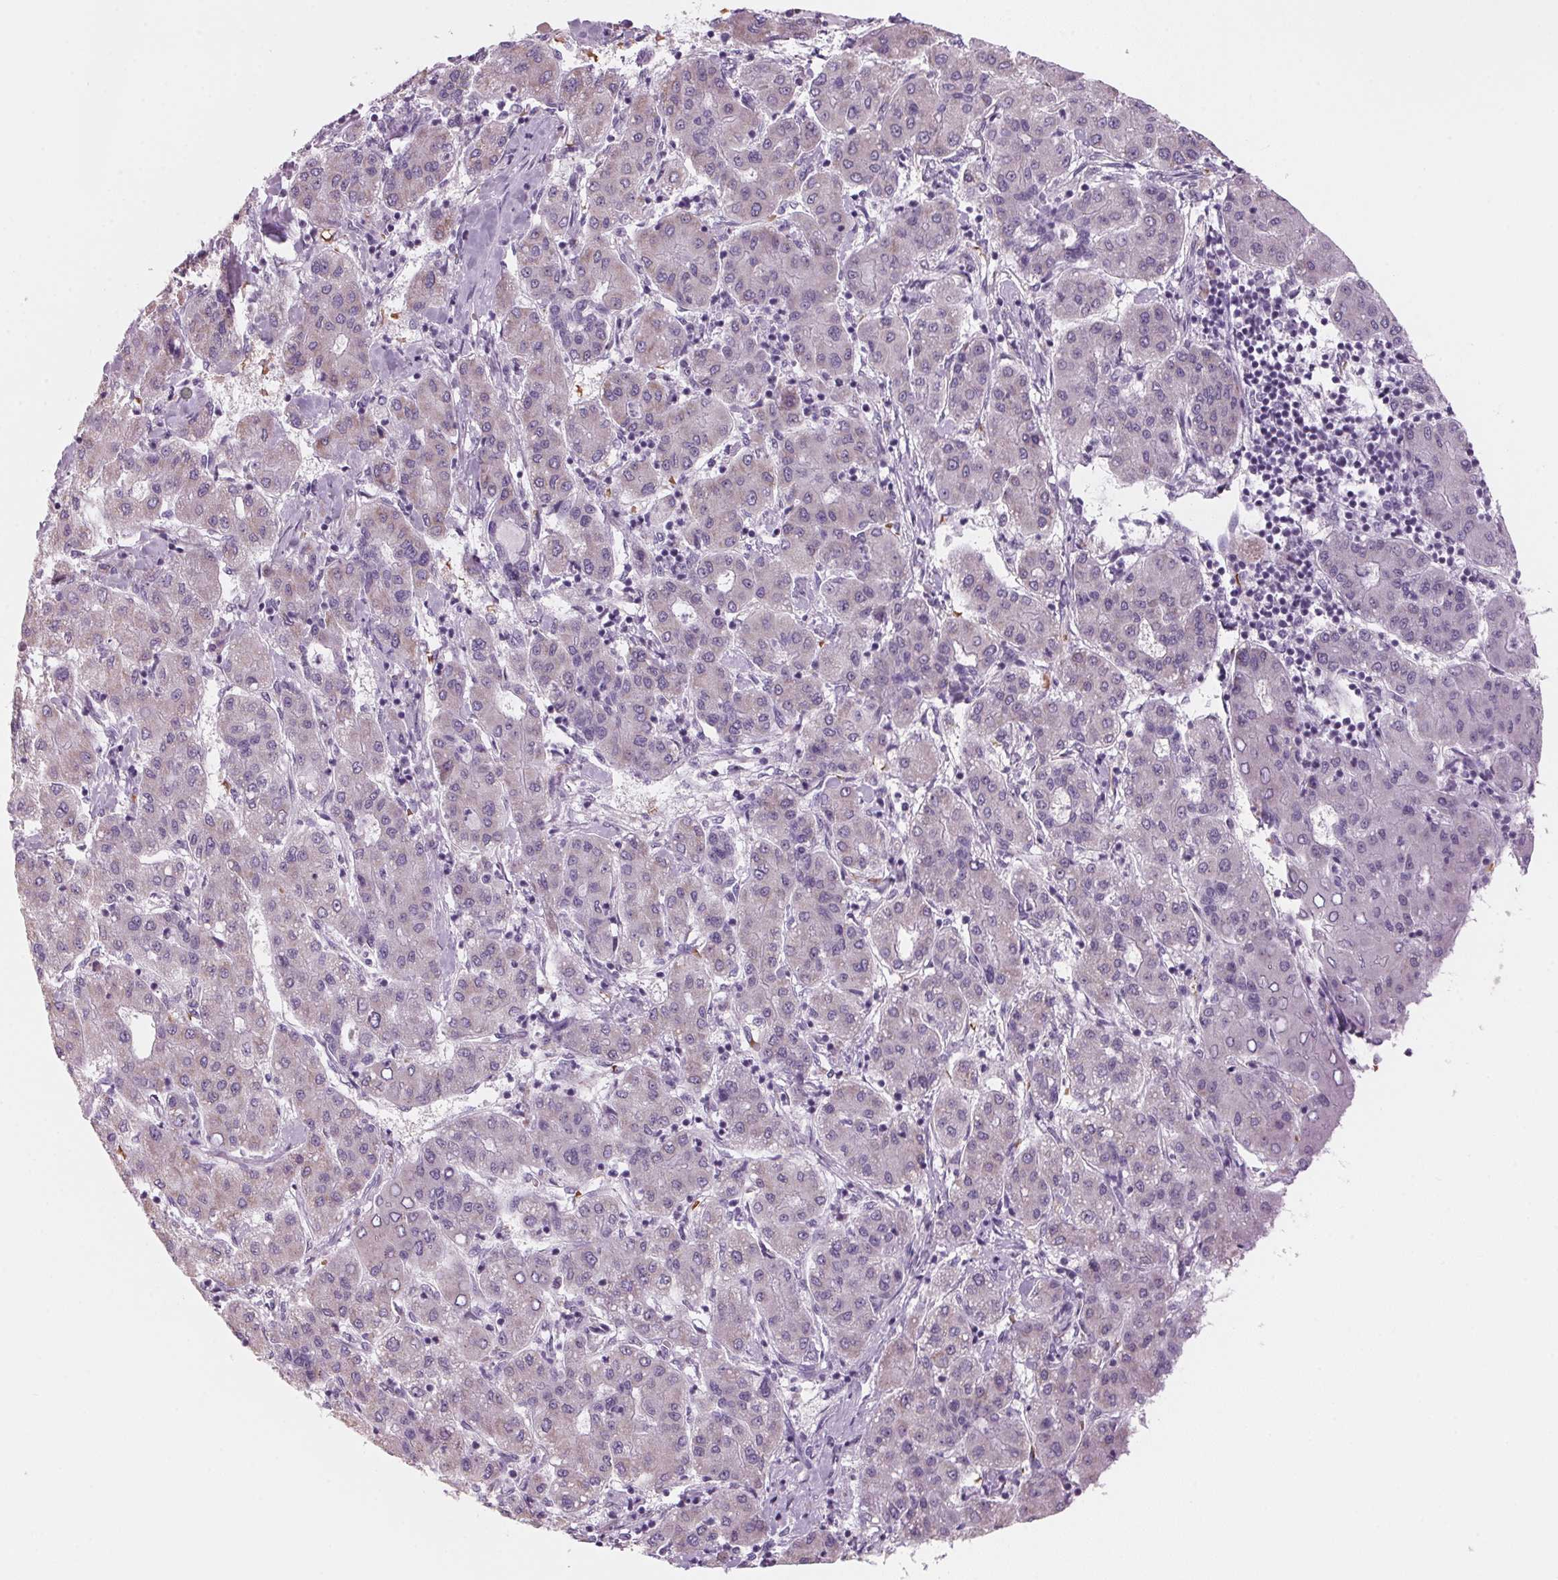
{"staining": {"intensity": "weak", "quantity": "<25%", "location": "cytoplasmic/membranous"}, "tissue": "liver cancer", "cell_type": "Tumor cells", "image_type": "cancer", "snomed": [{"axis": "morphology", "description": "Carcinoma, Hepatocellular, NOS"}, {"axis": "topography", "description": "Liver"}], "caption": "The micrograph exhibits no significant expression in tumor cells of liver cancer.", "gene": "DNTTIP2", "patient": {"sex": "male", "age": 65}}